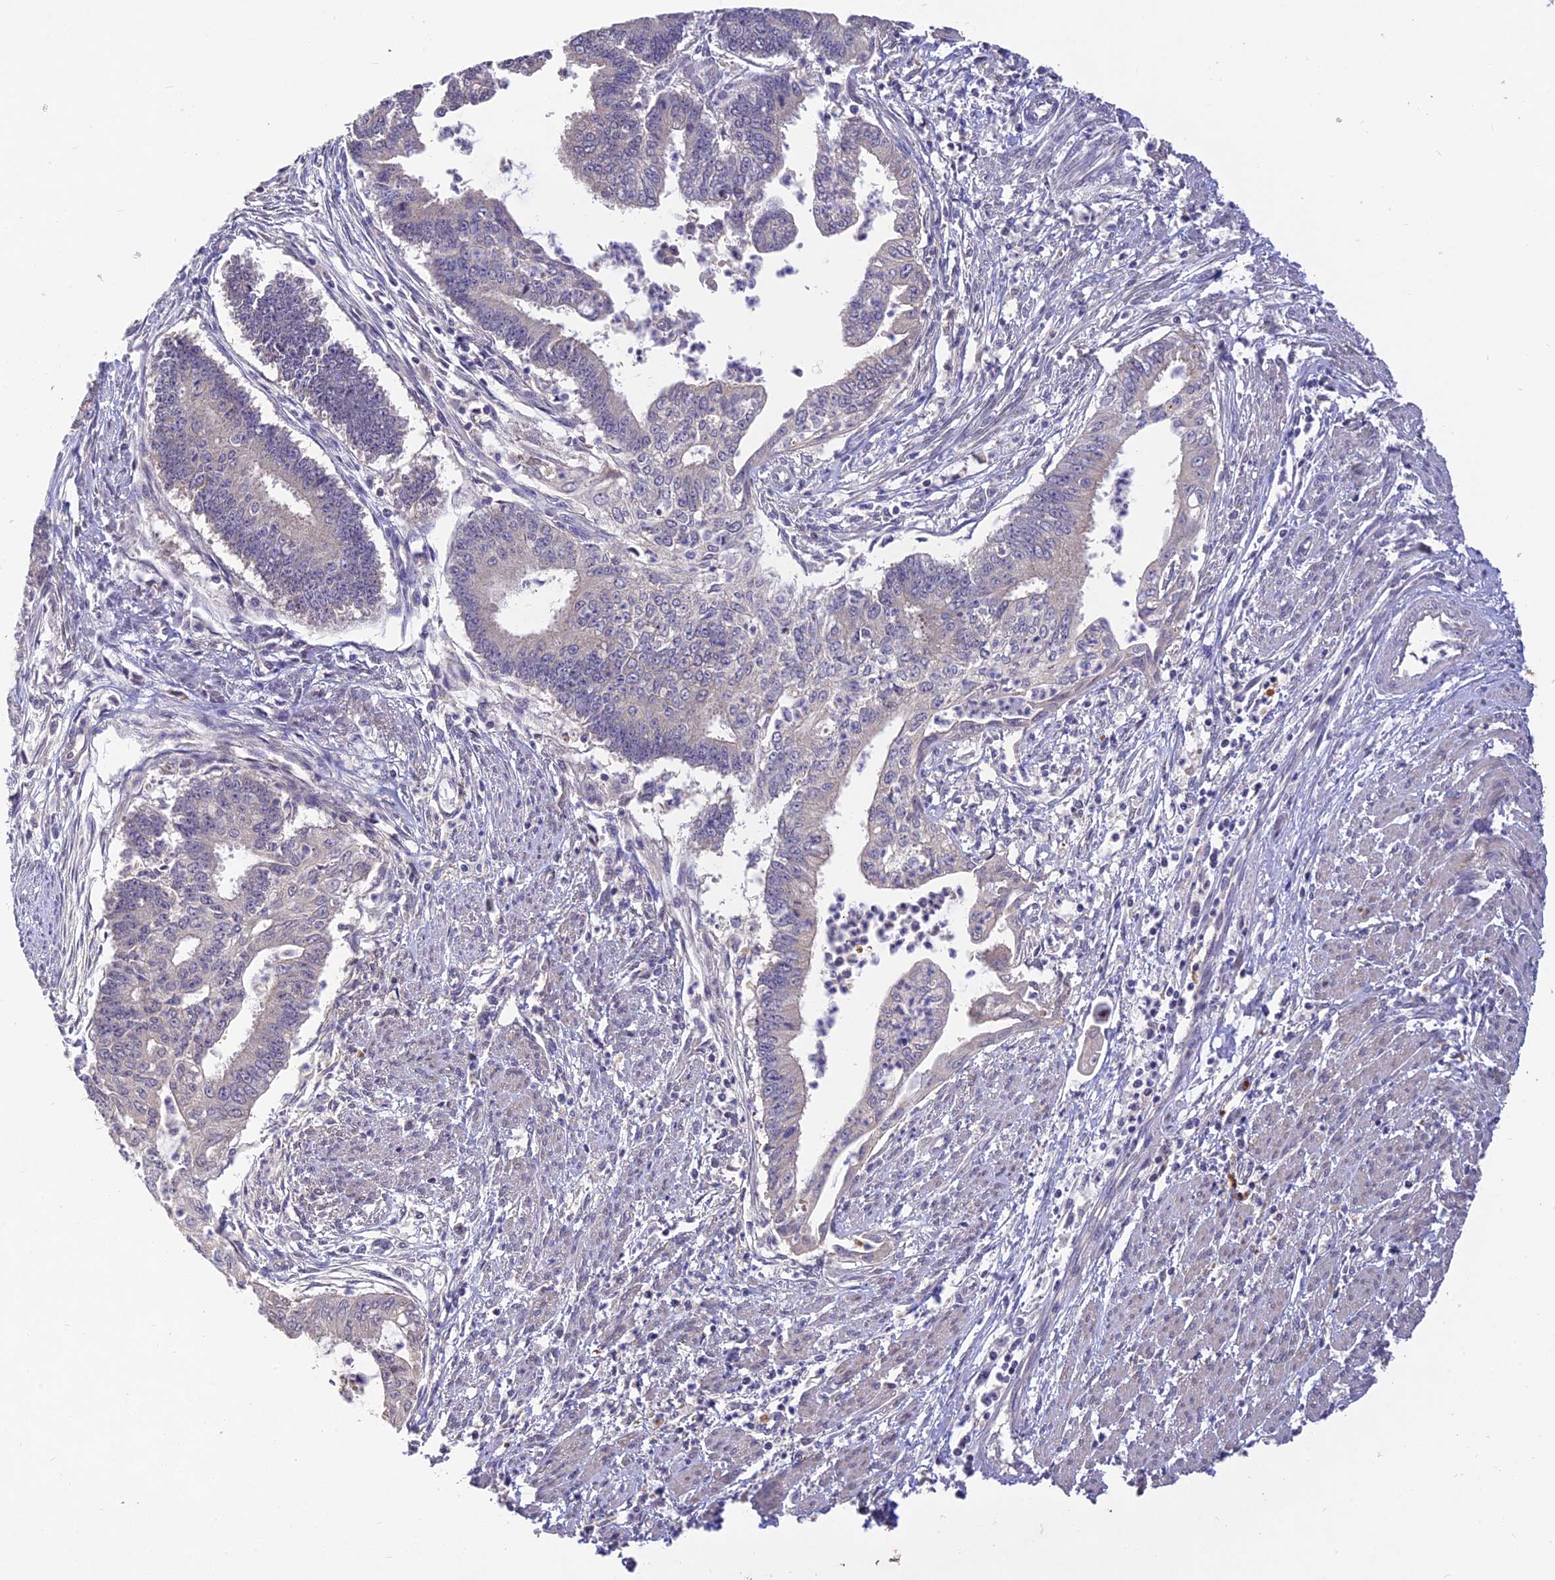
{"staining": {"intensity": "negative", "quantity": "none", "location": "none"}, "tissue": "endometrial cancer", "cell_type": "Tumor cells", "image_type": "cancer", "snomed": [{"axis": "morphology", "description": "Adenocarcinoma, NOS"}, {"axis": "topography", "description": "Endometrium"}], "caption": "IHC image of human endometrial adenocarcinoma stained for a protein (brown), which shows no positivity in tumor cells.", "gene": "DENND5B", "patient": {"sex": "female", "age": 73}}